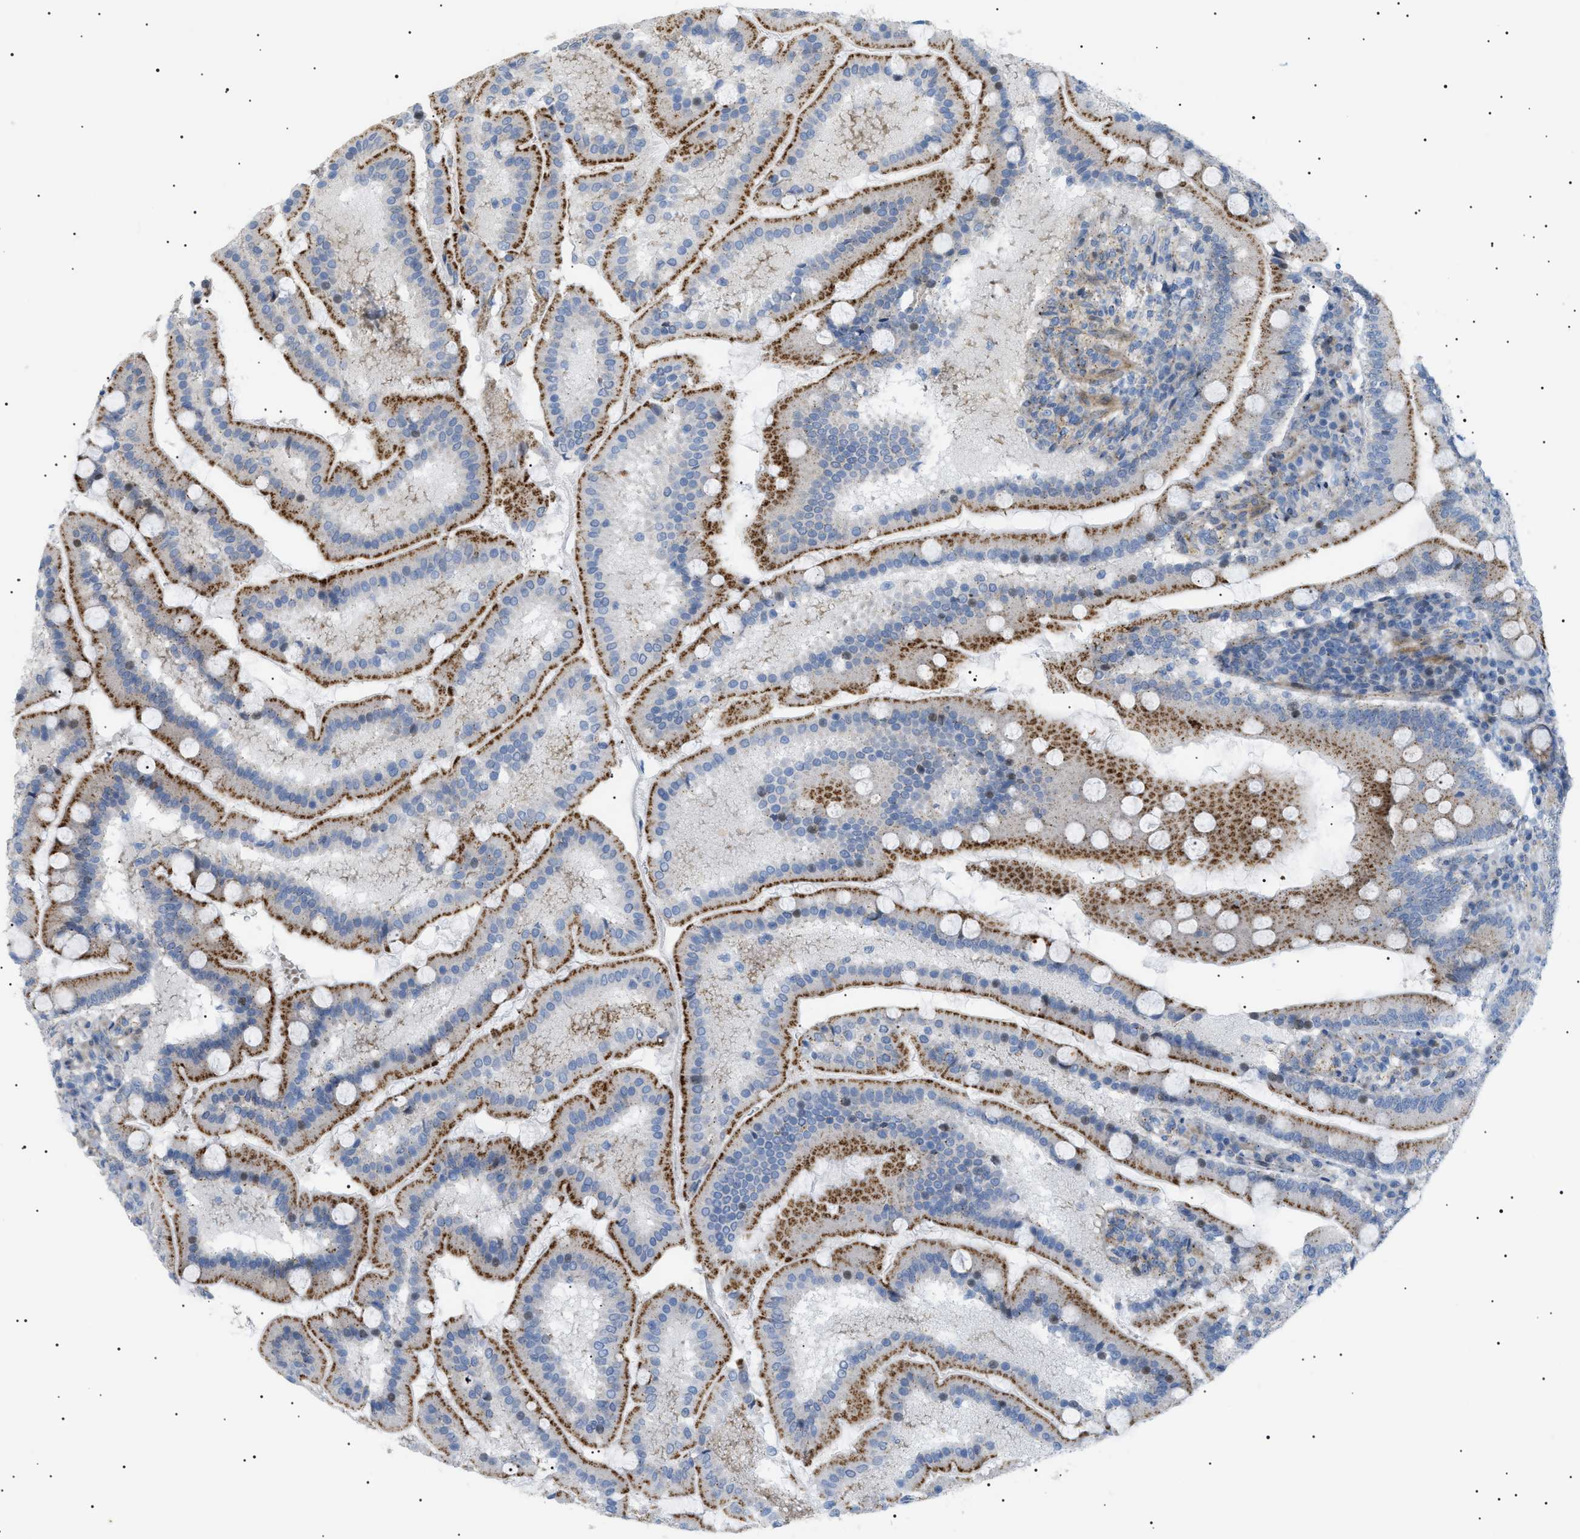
{"staining": {"intensity": "strong", "quantity": ">75%", "location": "cytoplasmic/membranous"}, "tissue": "duodenum", "cell_type": "Glandular cells", "image_type": "normal", "snomed": [{"axis": "morphology", "description": "Normal tissue, NOS"}, {"axis": "topography", "description": "Duodenum"}], "caption": "A photomicrograph of duodenum stained for a protein displays strong cytoplasmic/membranous brown staining in glandular cells. (Stains: DAB (3,3'-diaminobenzidine) in brown, nuclei in blue, Microscopy: brightfield microscopy at high magnification).", "gene": "SFXN5", "patient": {"sex": "male", "age": 50}}